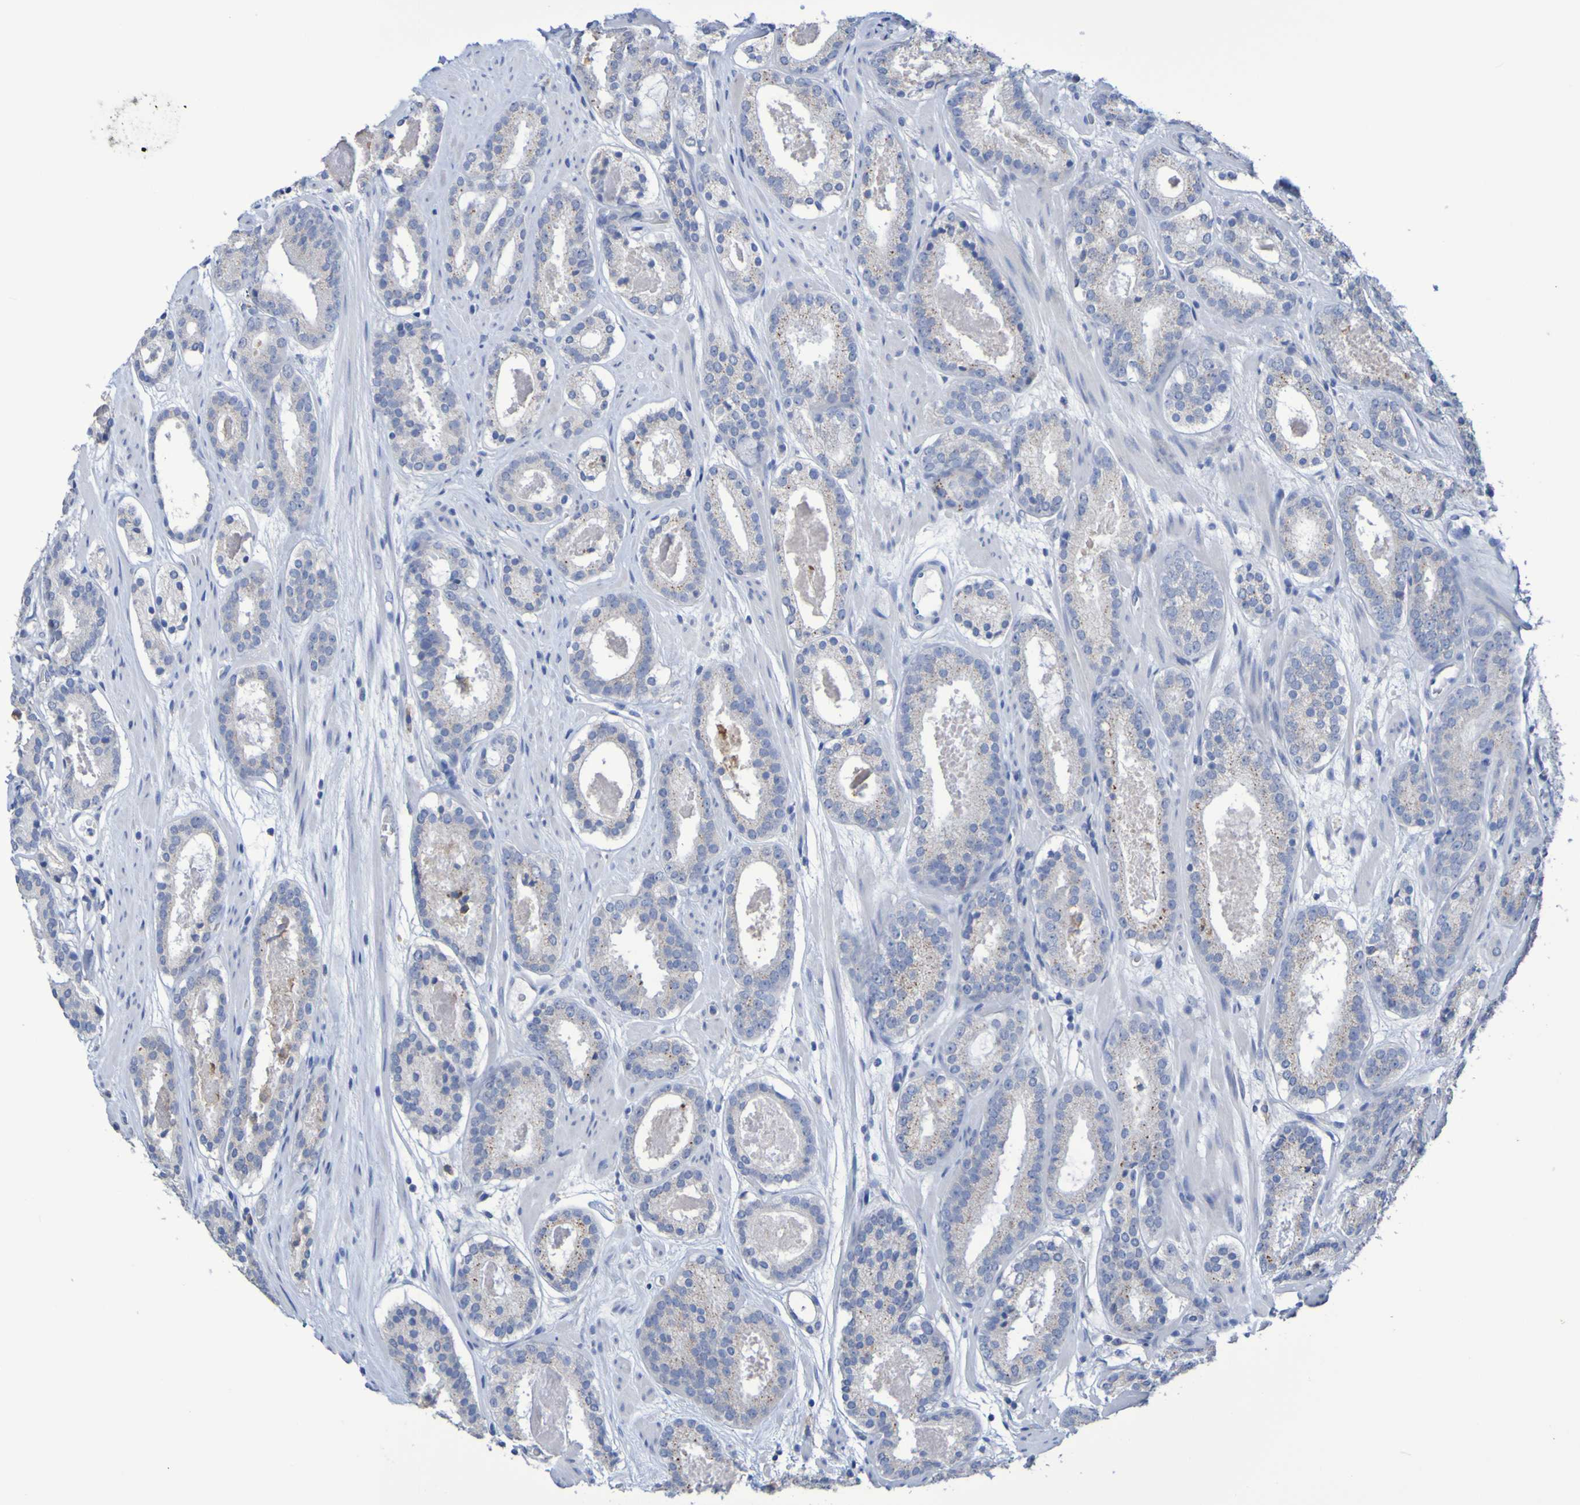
{"staining": {"intensity": "negative", "quantity": "none", "location": "none"}, "tissue": "prostate cancer", "cell_type": "Tumor cells", "image_type": "cancer", "snomed": [{"axis": "morphology", "description": "Adenocarcinoma, Low grade"}, {"axis": "topography", "description": "Prostate"}], "caption": "High magnification brightfield microscopy of prostate low-grade adenocarcinoma stained with DAB (brown) and counterstained with hematoxylin (blue): tumor cells show no significant staining.", "gene": "SLC3A2", "patient": {"sex": "male", "age": 69}}